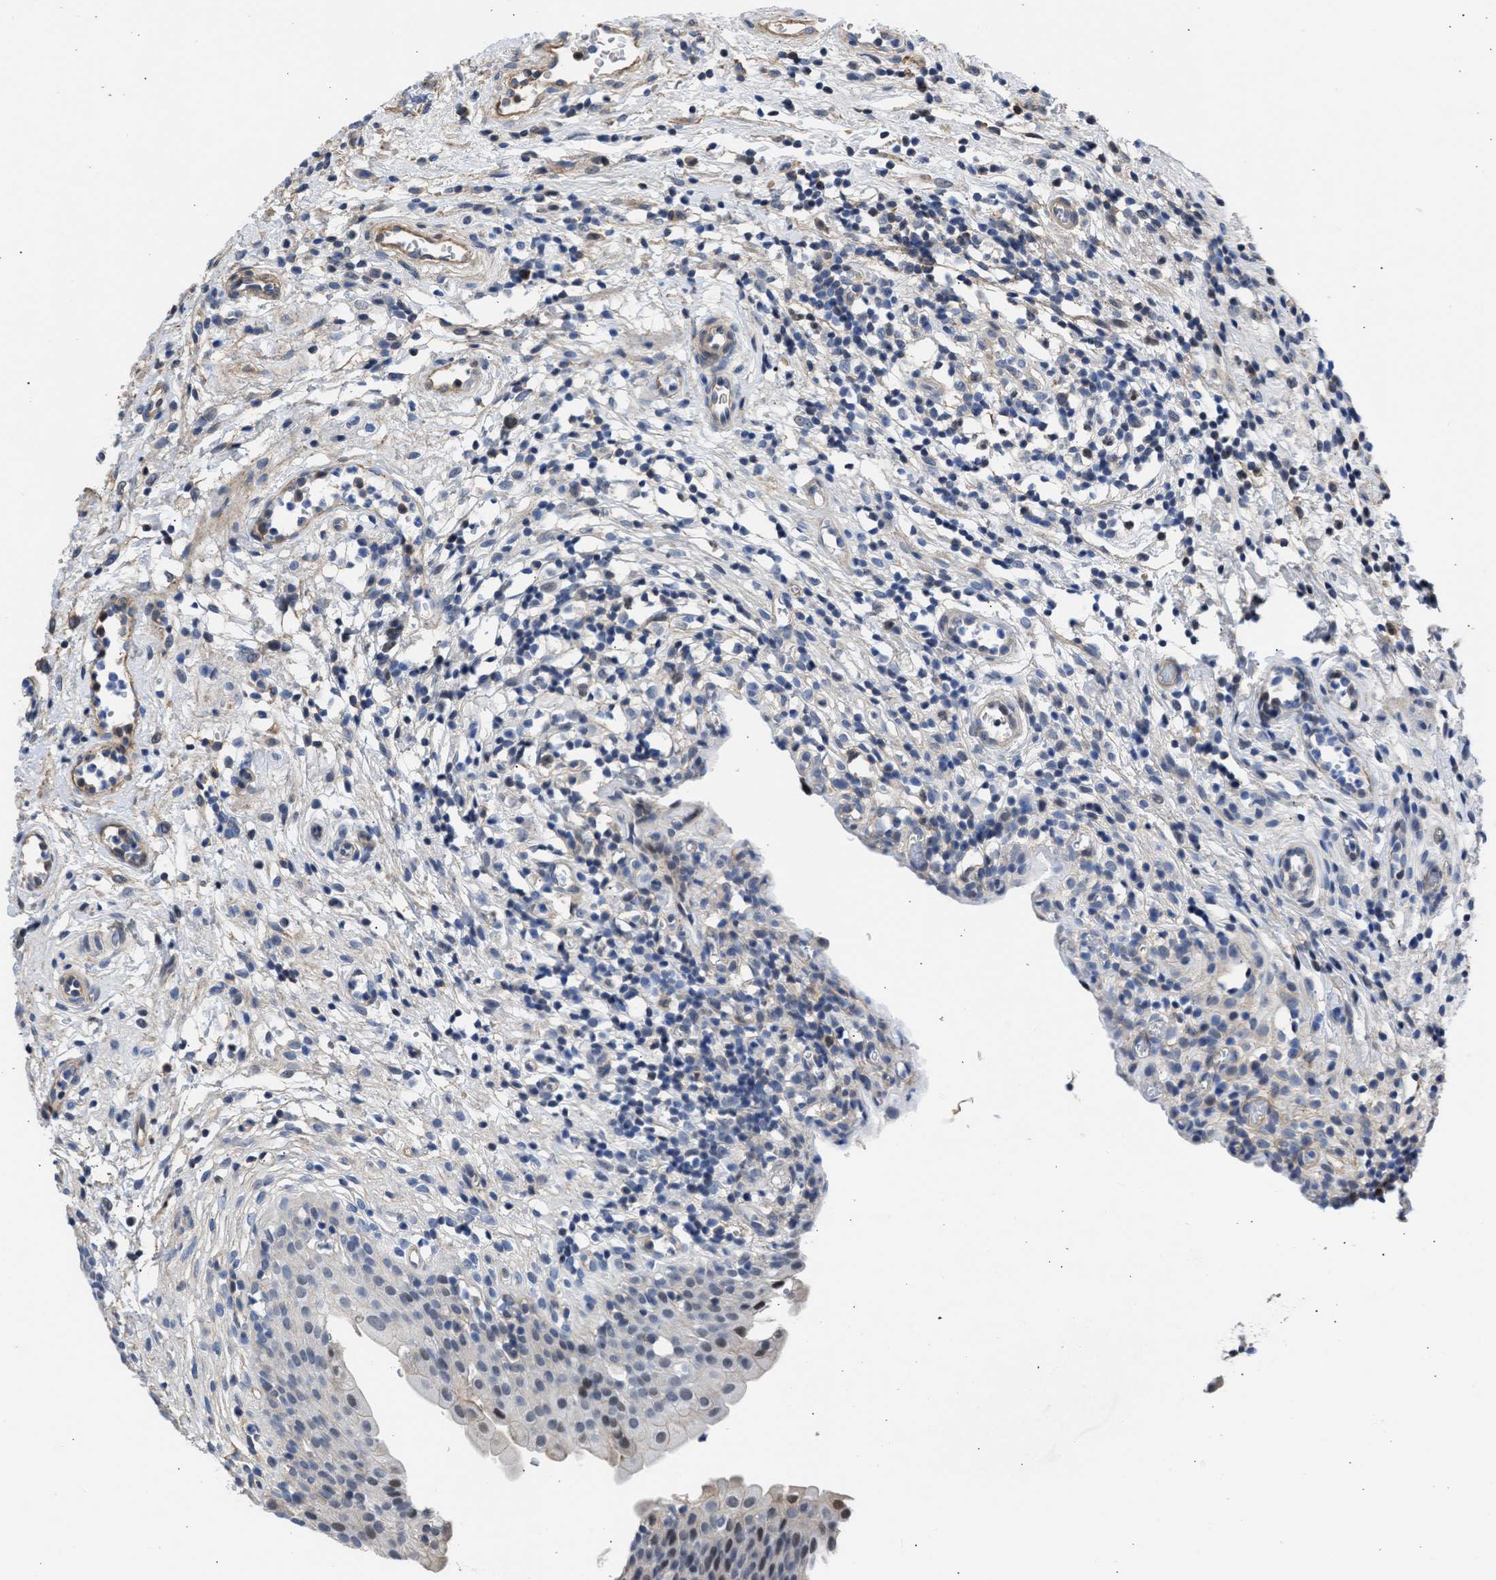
{"staining": {"intensity": "moderate", "quantity": "<25%", "location": "nuclear"}, "tissue": "urinary bladder", "cell_type": "Urothelial cells", "image_type": "normal", "snomed": [{"axis": "morphology", "description": "Normal tissue, NOS"}, {"axis": "topography", "description": "Urinary bladder"}], "caption": "Immunohistochemistry (IHC) of benign human urinary bladder exhibits low levels of moderate nuclear positivity in approximately <25% of urothelial cells.", "gene": "MAS1L", "patient": {"sex": "male", "age": 37}}